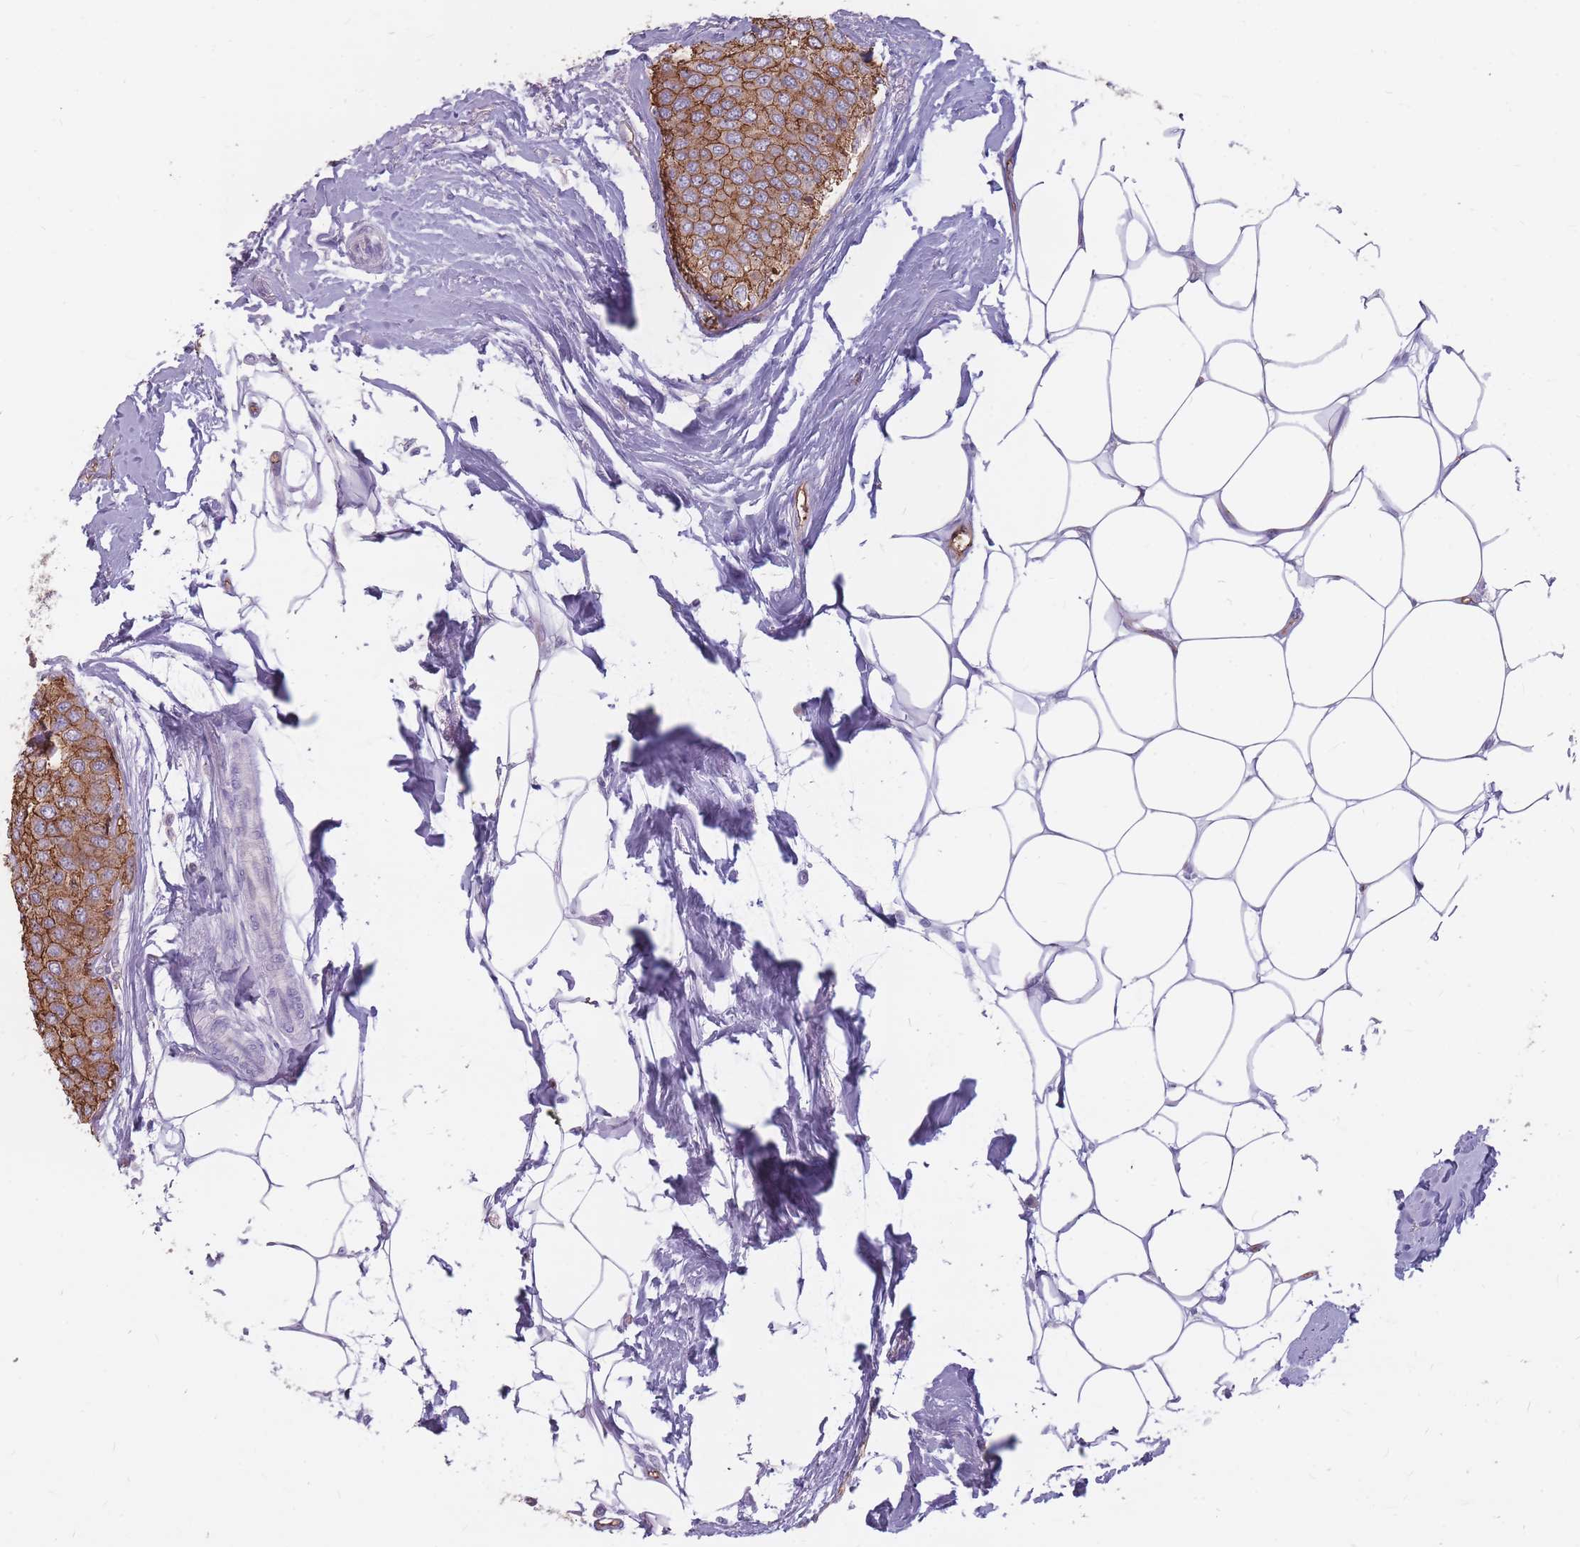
{"staining": {"intensity": "moderate", "quantity": ">75%", "location": "cytoplasmic/membranous"}, "tissue": "breast cancer", "cell_type": "Tumor cells", "image_type": "cancer", "snomed": [{"axis": "morphology", "description": "Duct carcinoma"}, {"axis": "topography", "description": "Breast"}], "caption": "Moderate cytoplasmic/membranous positivity is identified in about >75% of tumor cells in breast cancer (intraductal carcinoma).", "gene": "GNA11", "patient": {"sex": "female", "age": 72}}